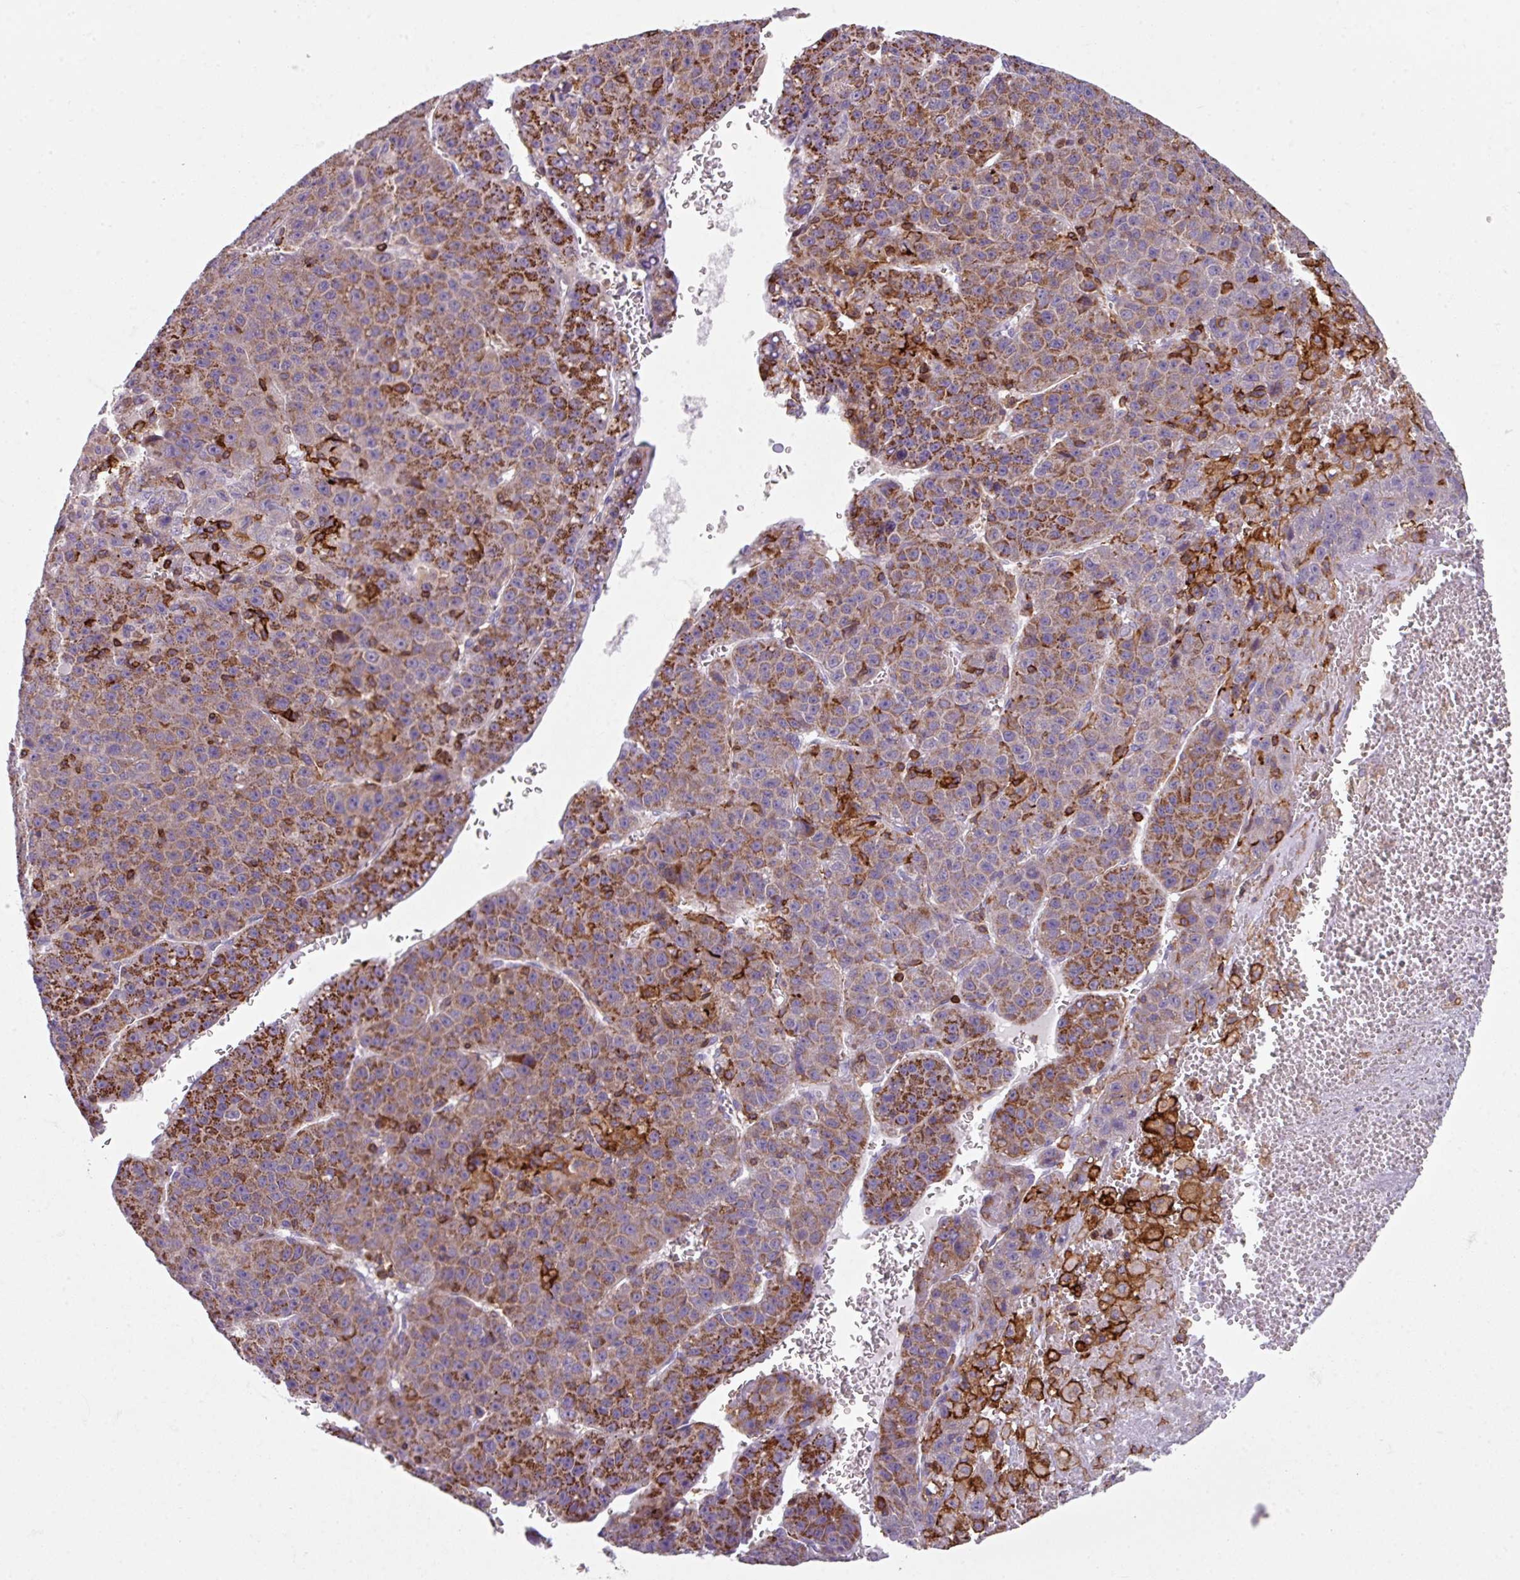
{"staining": {"intensity": "strong", "quantity": ">75%", "location": "cytoplasmic/membranous"}, "tissue": "liver cancer", "cell_type": "Tumor cells", "image_type": "cancer", "snomed": [{"axis": "morphology", "description": "Carcinoma, Hepatocellular, NOS"}, {"axis": "topography", "description": "Liver"}], "caption": "A high-resolution micrograph shows immunohistochemistry (IHC) staining of liver cancer, which exhibits strong cytoplasmic/membranous expression in about >75% of tumor cells.", "gene": "NEDD9", "patient": {"sex": "female", "age": 53}}